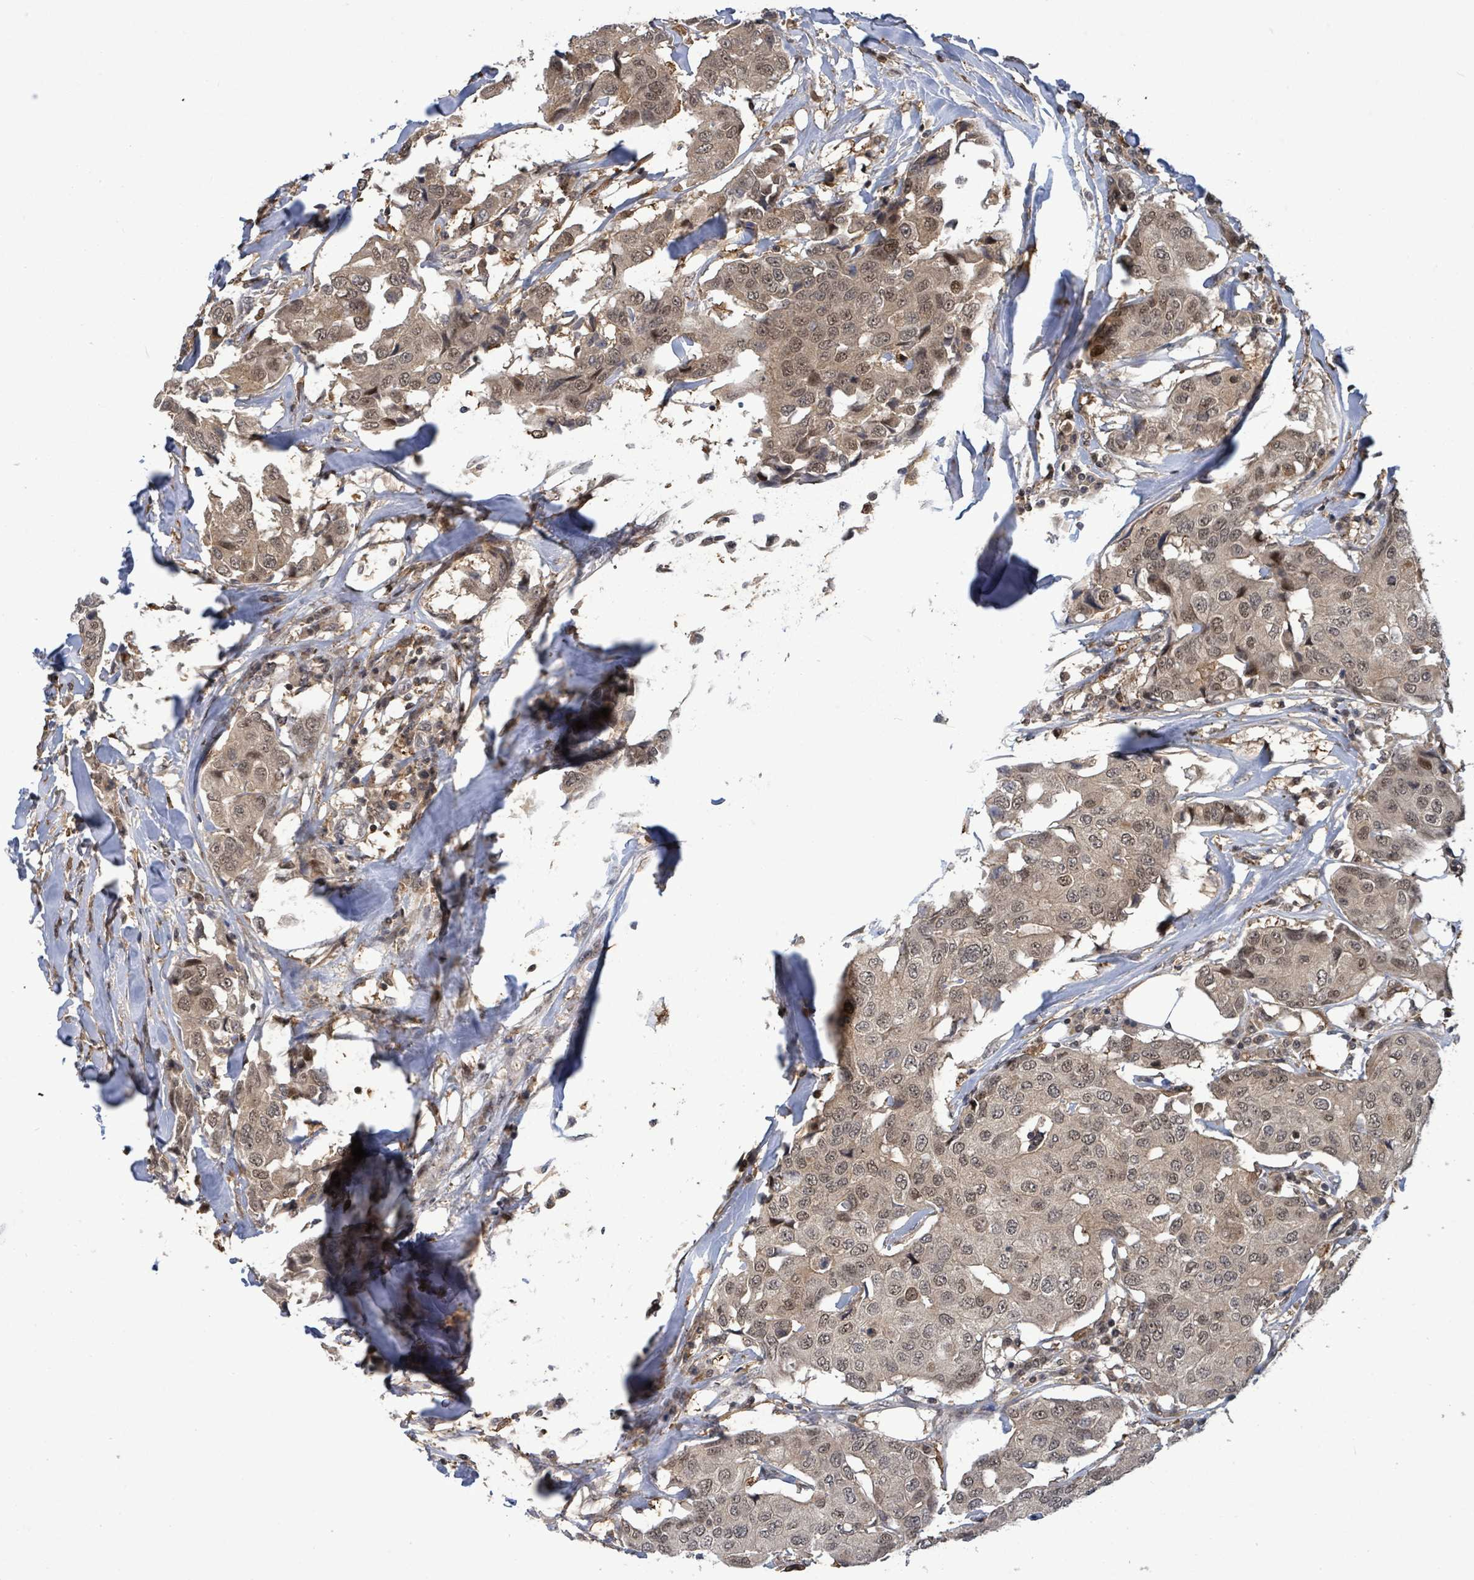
{"staining": {"intensity": "moderate", "quantity": ">75%", "location": "cytoplasmic/membranous,nuclear"}, "tissue": "breast cancer", "cell_type": "Tumor cells", "image_type": "cancer", "snomed": [{"axis": "morphology", "description": "Duct carcinoma"}, {"axis": "topography", "description": "Breast"}], "caption": "IHC (DAB (3,3'-diaminobenzidine)) staining of infiltrating ductal carcinoma (breast) reveals moderate cytoplasmic/membranous and nuclear protein expression in approximately >75% of tumor cells.", "gene": "FBXO6", "patient": {"sex": "female", "age": 80}}